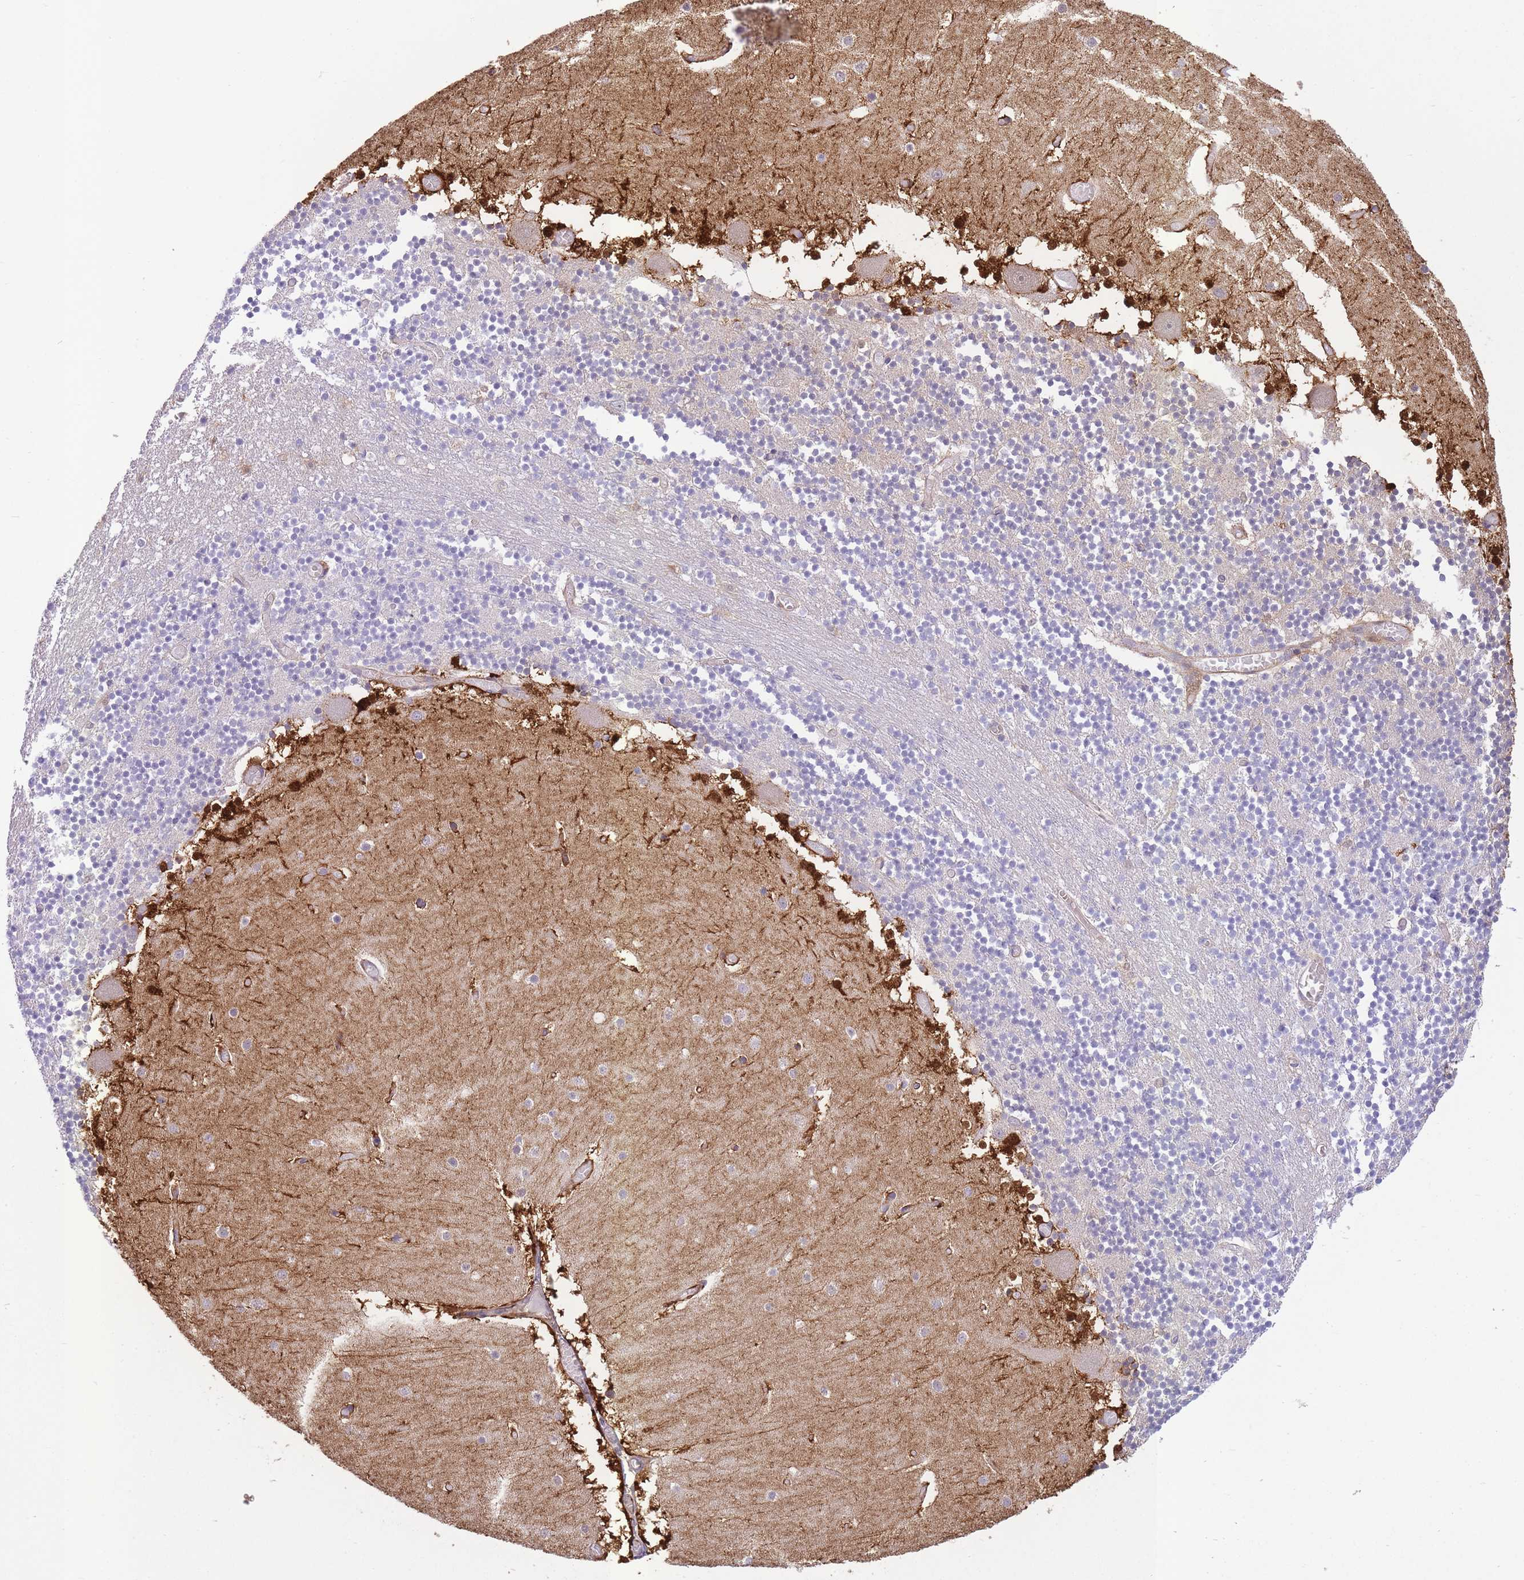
{"staining": {"intensity": "negative", "quantity": "none", "location": "none"}, "tissue": "cerebellum", "cell_type": "Cells in granular layer", "image_type": "normal", "snomed": [{"axis": "morphology", "description": "Normal tissue, NOS"}, {"axis": "topography", "description": "Cerebellum"}], "caption": "Immunohistochemical staining of normal human cerebellum displays no significant expression in cells in granular layer.", "gene": "ECPAS", "patient": {"sex": "female", "age": 28}}